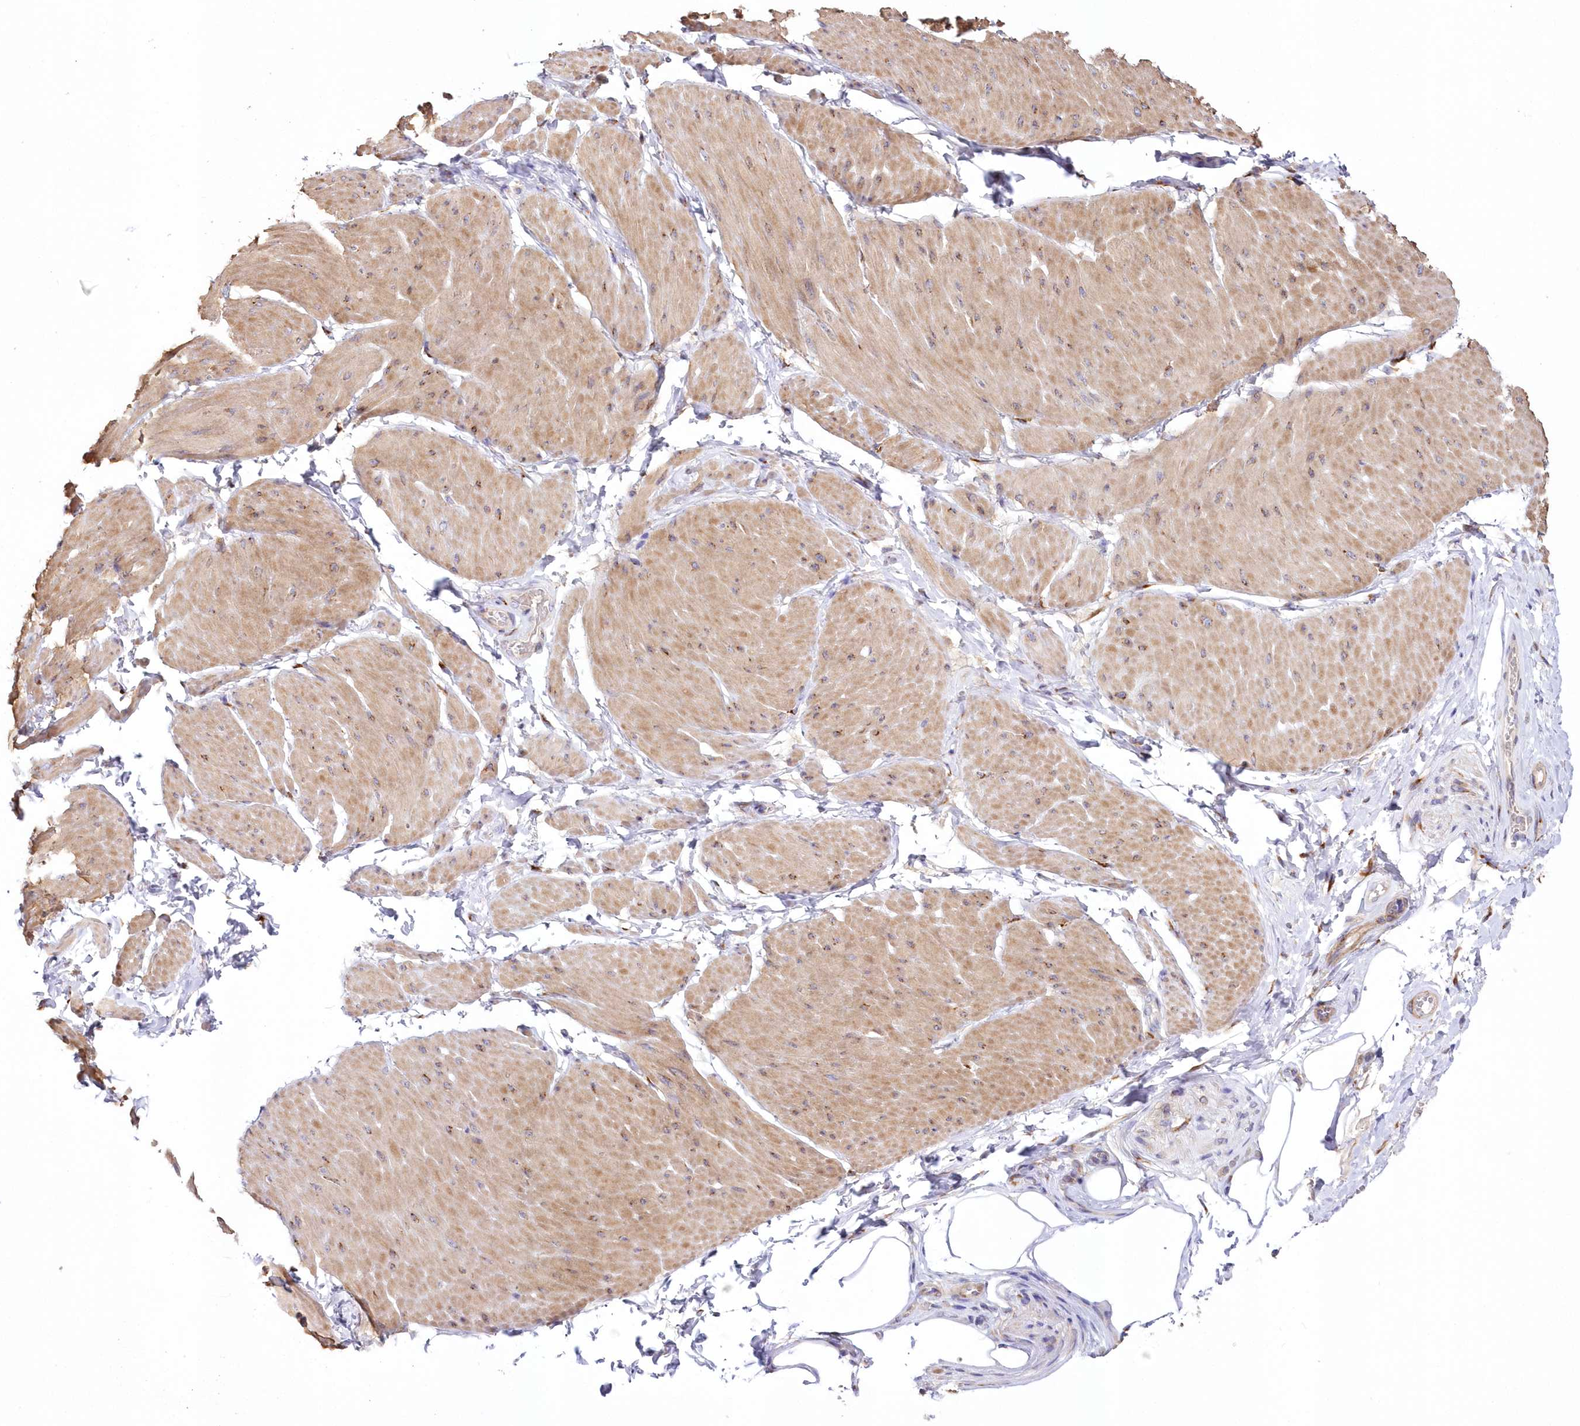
{"staining": {"intensity": "moderate", "quantity": ">75%", "location": "cytoplasmic/membranous"}, "tissue": "smooth muscle", "cell_type": "Smooth muscle cells", "image_type": "normal", "snomed": [{"axis": "morphology", "description": "Urothelial carcinoma, High grade"}, {"axis": "topography", "description": "Urinary bladder"}], "caption": "Immunohistochemical staining of unremarkable smooth muscle demonstrates medium levels of moderate cytoplasmic/membranous expression in approximately >75% of smooth muscle cells.", "gene": "ARFGEF3", "patient": {"sex": "male", "age": 46}}